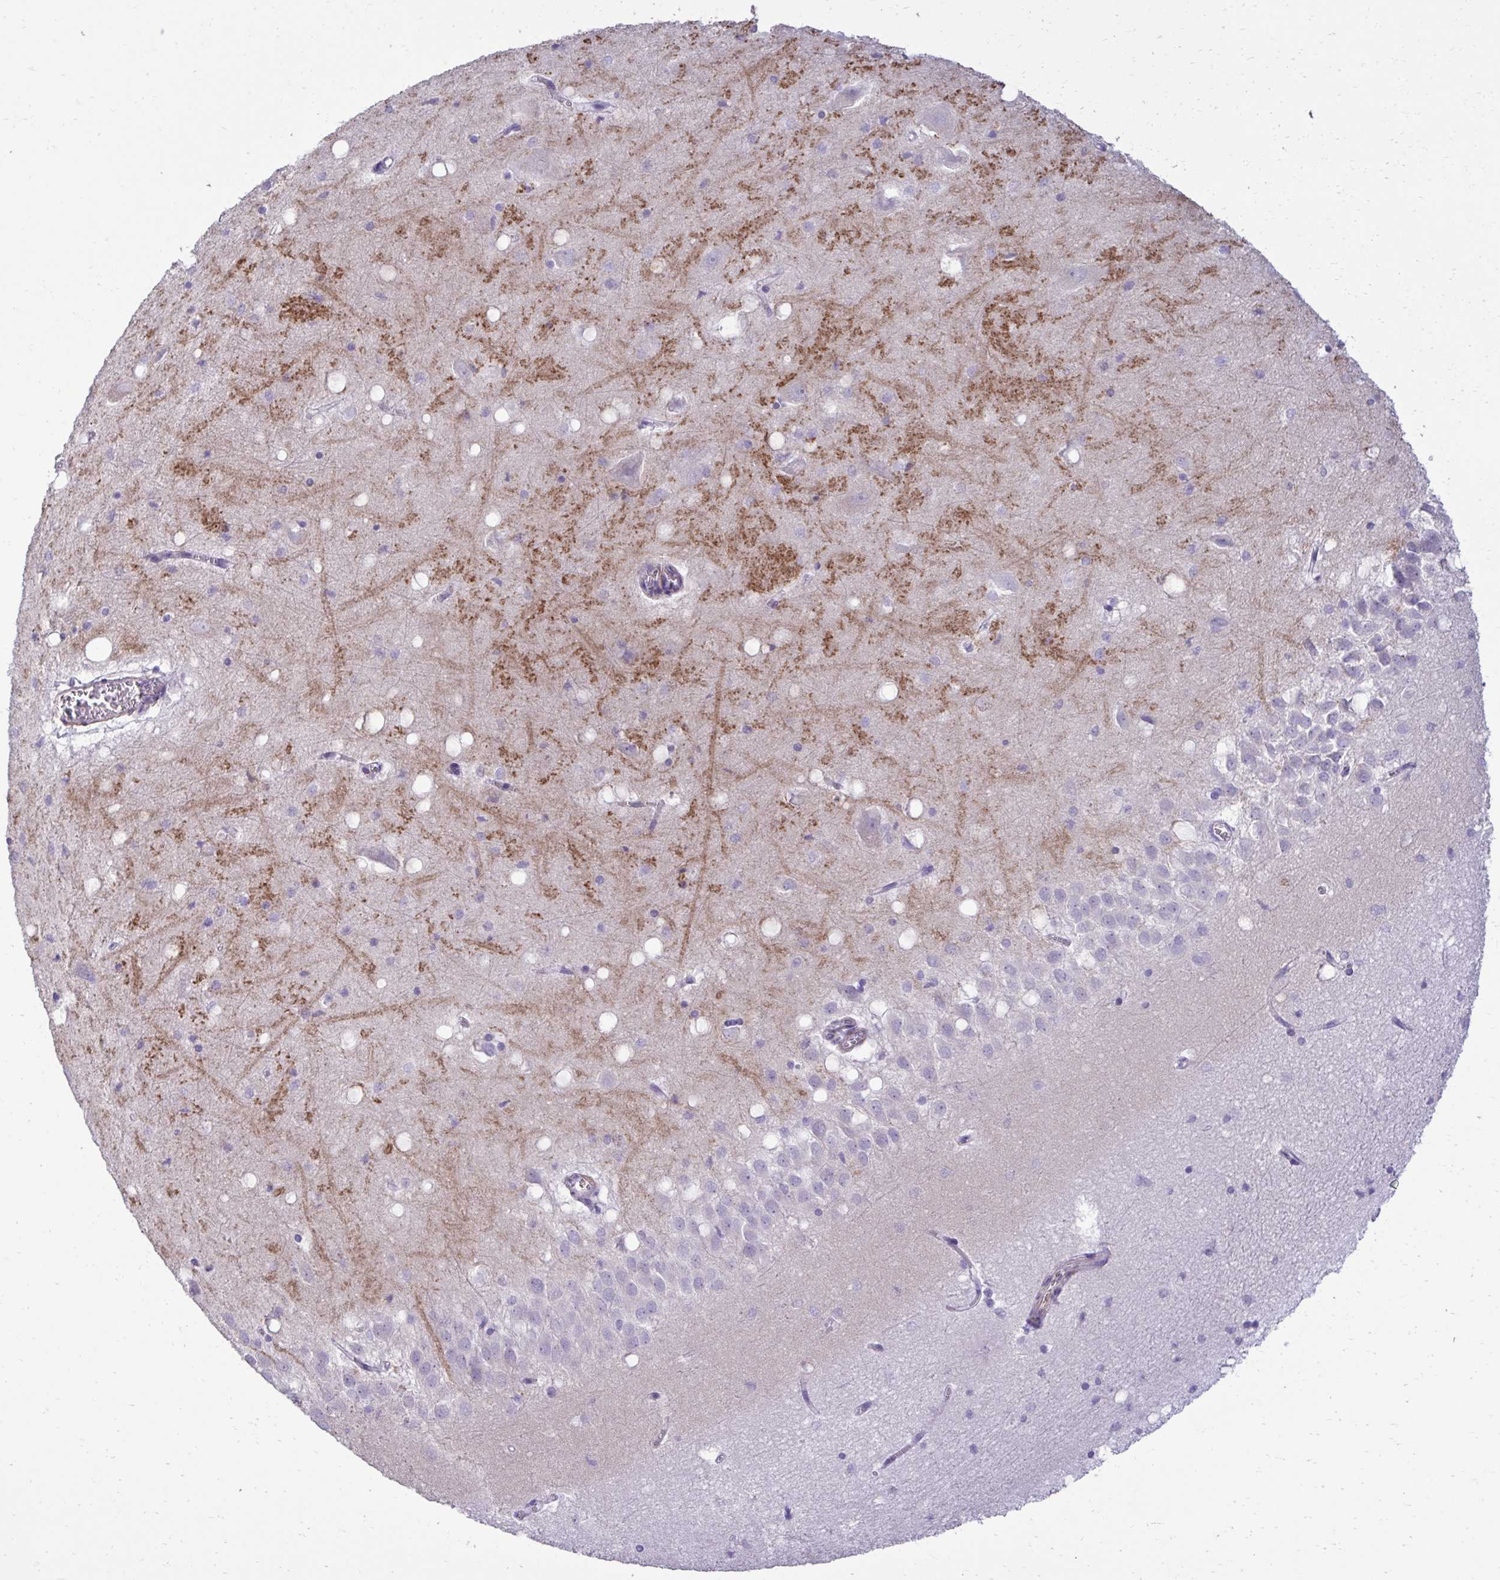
{"staining": {"intensity": "negative", "quantity": "none", "location": "none"}, "tissue": "hippocampus", "cell_type": "Glial cells", "image_type": "normal", "snomed": [{"axis": "morphology", "description": "Normal tissue, NOS"}, {"axis": "topography", "description": "Hippocampus"}], "caption": "This is a image of immunohistochemistry staining of normal hippocampus, which shows no staining in glial cells. The staining is performed using DAB brown chromogen with nuclei counter-stained in using hematoxylin.", "gene": "SLC30A3", "patient": {"sex": "male", "age": 58}}